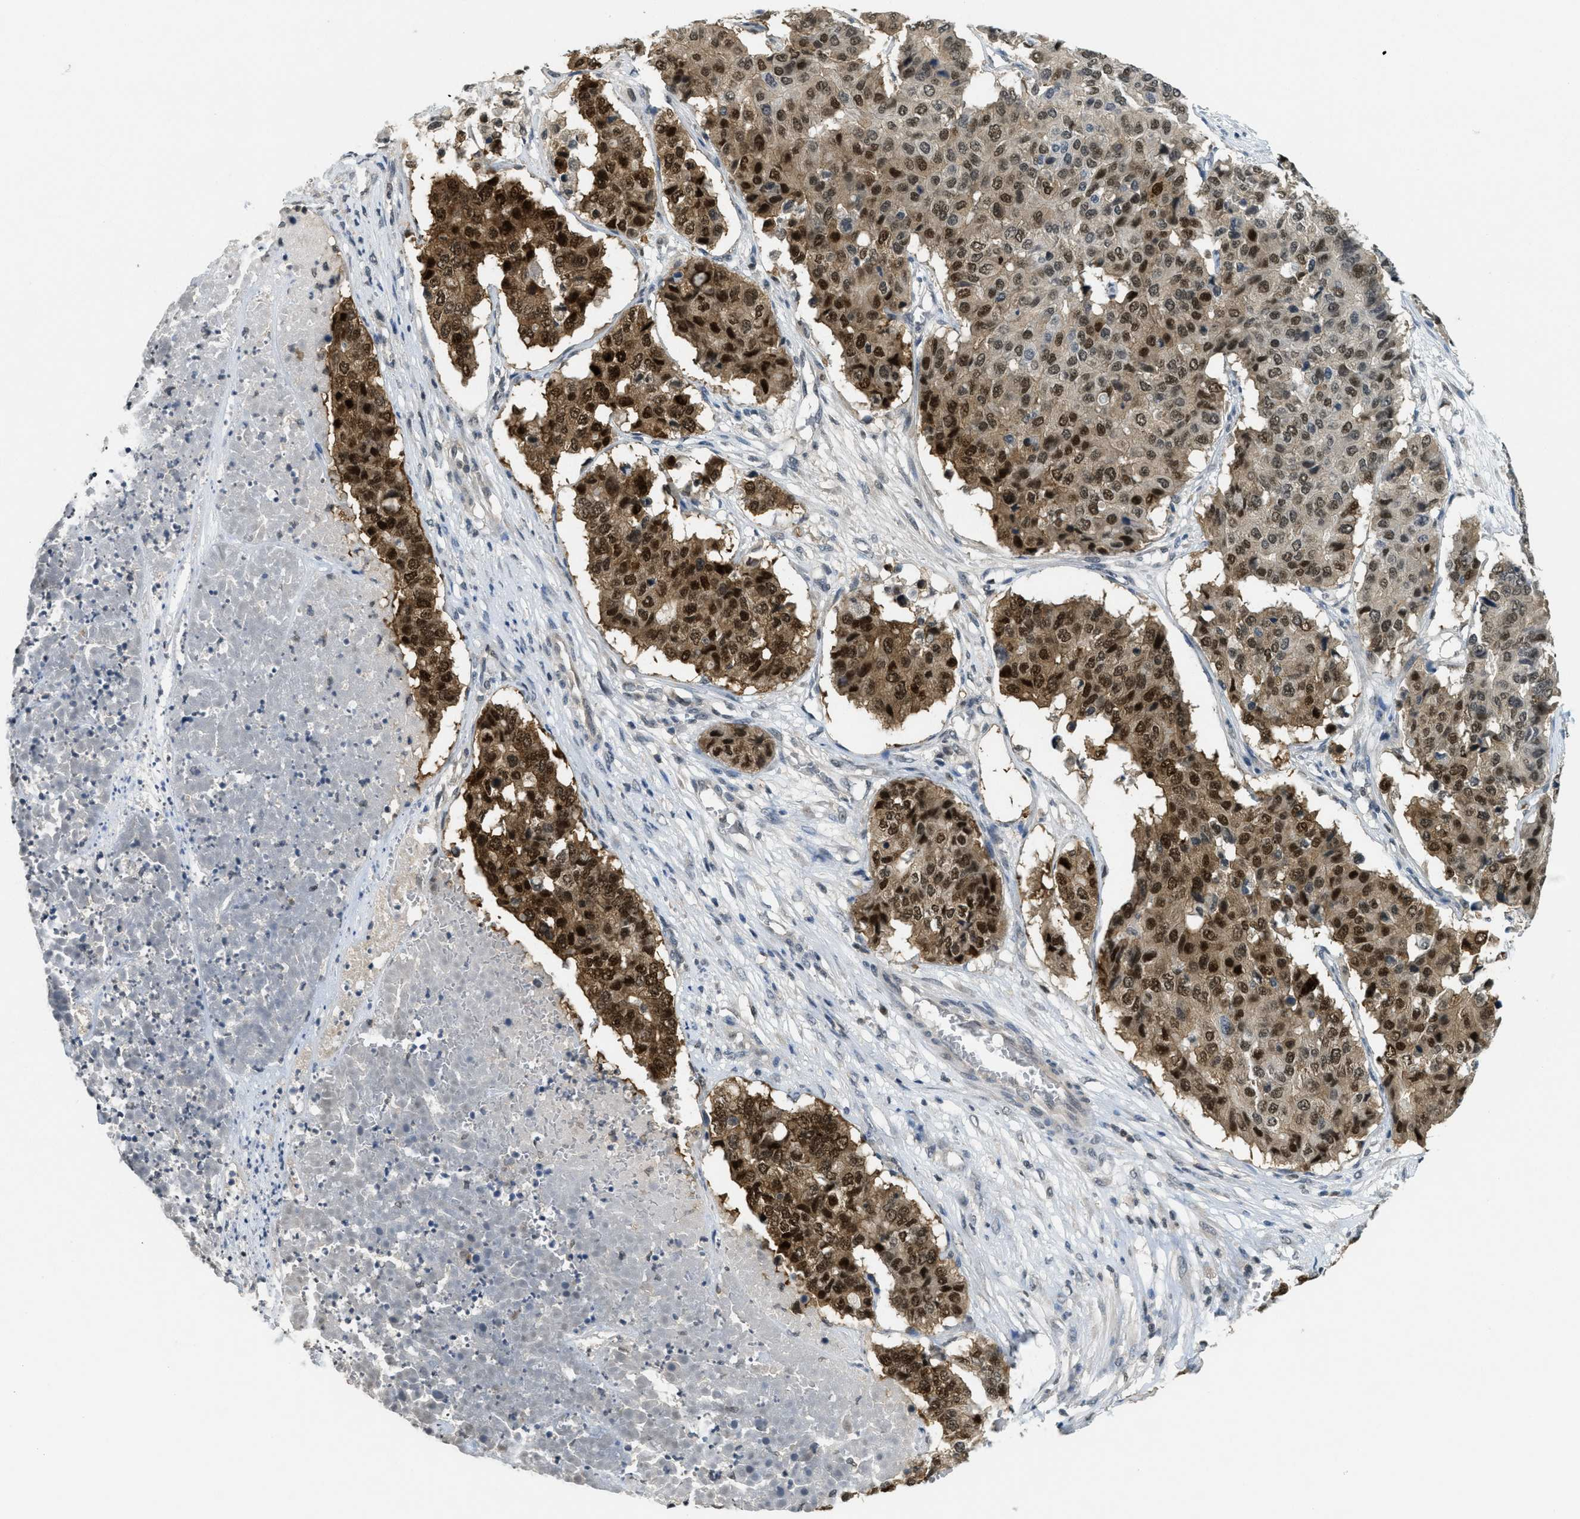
{"staining": {"intensity": "strong", "quantity": ">75%", "location": "cytoplasmic/membranous,nuclear"}, "tissue": "pancreatic cancer", "cell_type": "Tumor cells", "image_type": "cancer", "snomed": [{"axis": "morphology", "description": "Adenocarcinoma, NOS"}, {"axis": "topography", "description": "Pancreas"}], "caption": "Protein expression analysis of human adenocarcinoma (pancreatic) reveals strong cytoplasmic/membranous and nuclear positivity in approximately >75% of tumor cells.", "gene": "DNAJB1", "patient": {"sex": "male", "age": 50}}